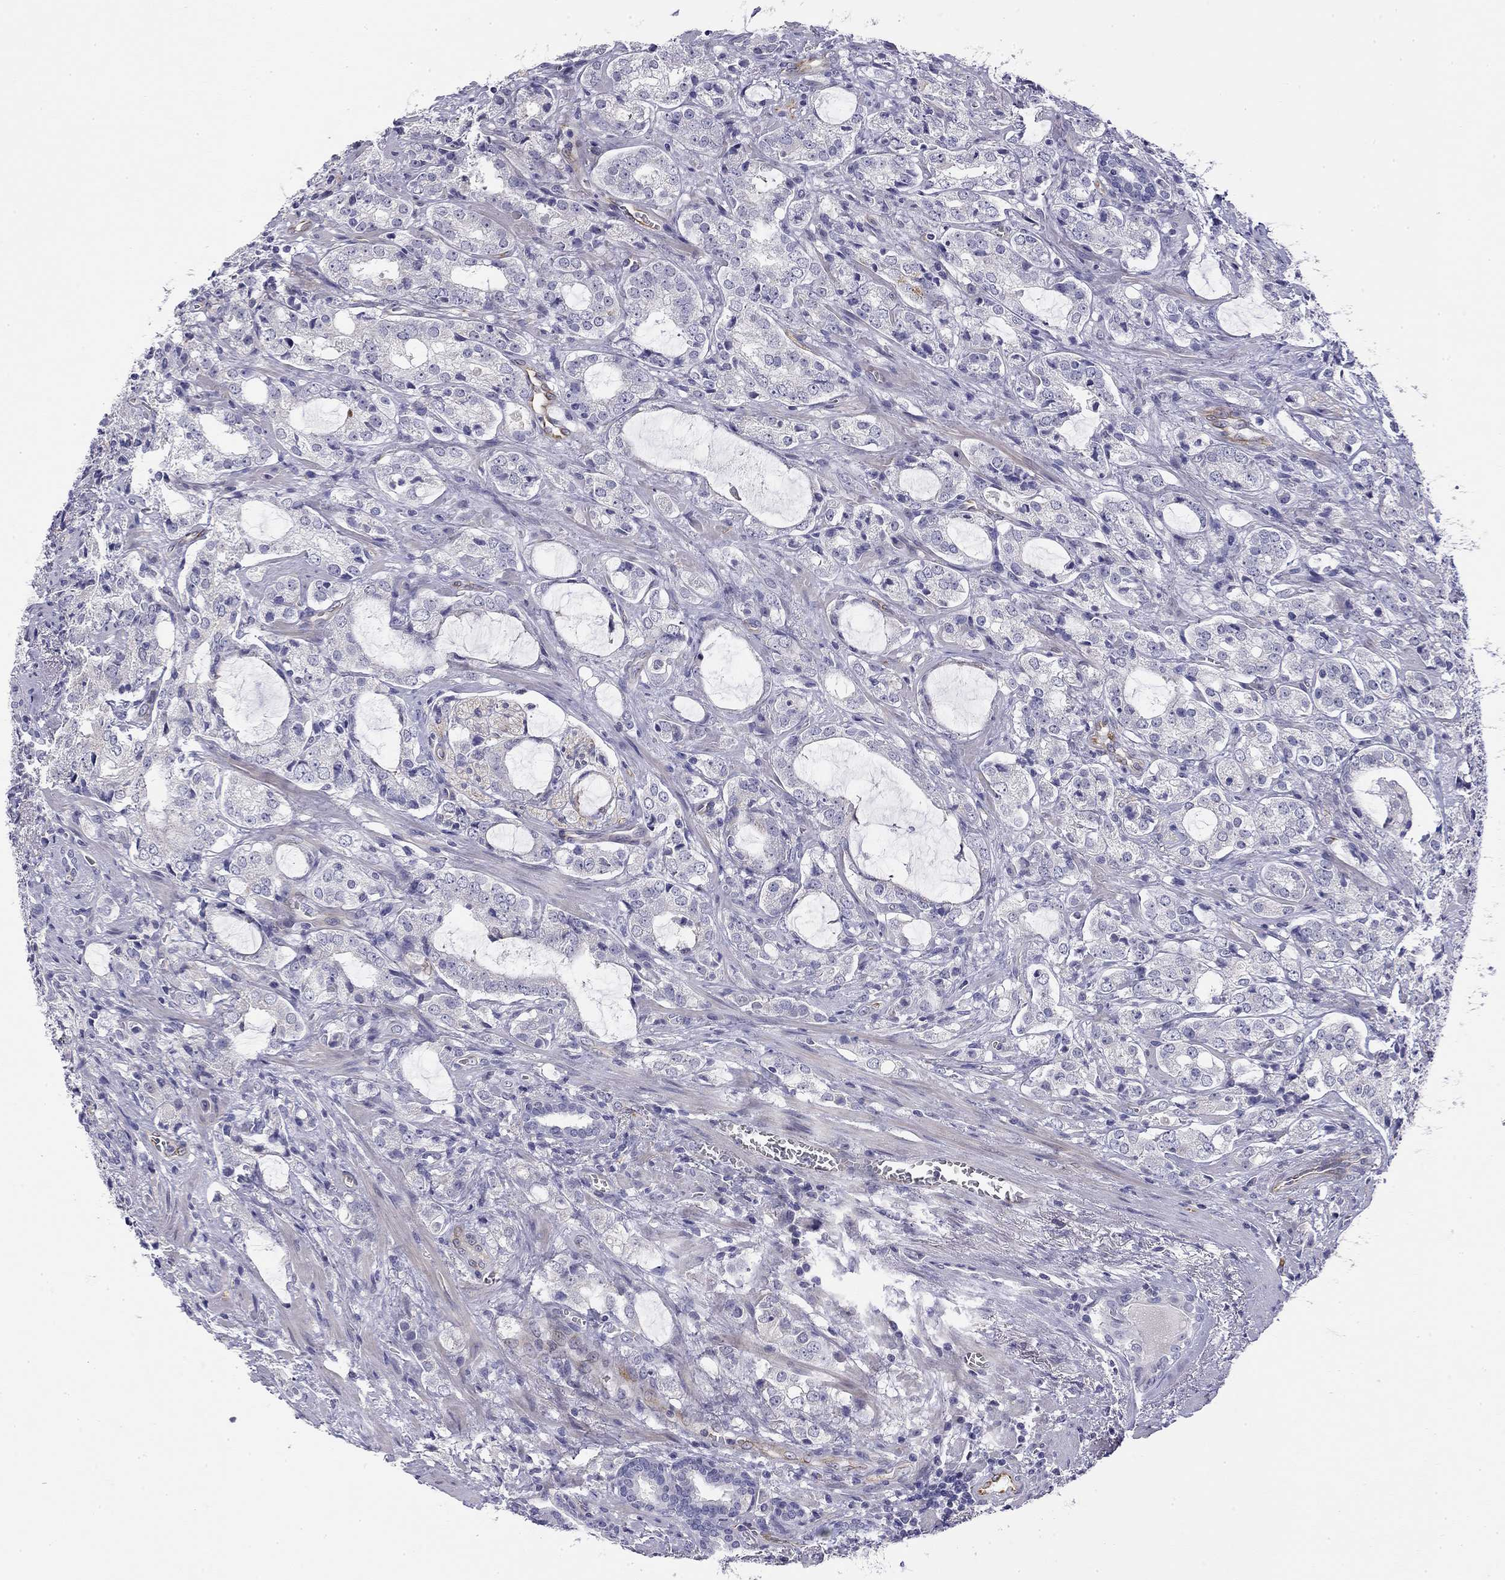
{"staining": {"intensity": "negative", "quantity": "none", "location": "none"}, "tissue": "prostate cancer", "cell_type": "Tumor cells", "image_type": "cancer", "snomed": [{"axis": "morphology", "description": "Adenocarcinoma, NOS"}, {"axis": "topography", "description": "Prostate"}], "caption": "Tumor cells show no significant protein positivity in prostate cancer. (DAB (3,3'-diaminobenzidine) IHC, high magnification).", "gene": "RTL1", "patient": {"sex": "male", "age": 66}}